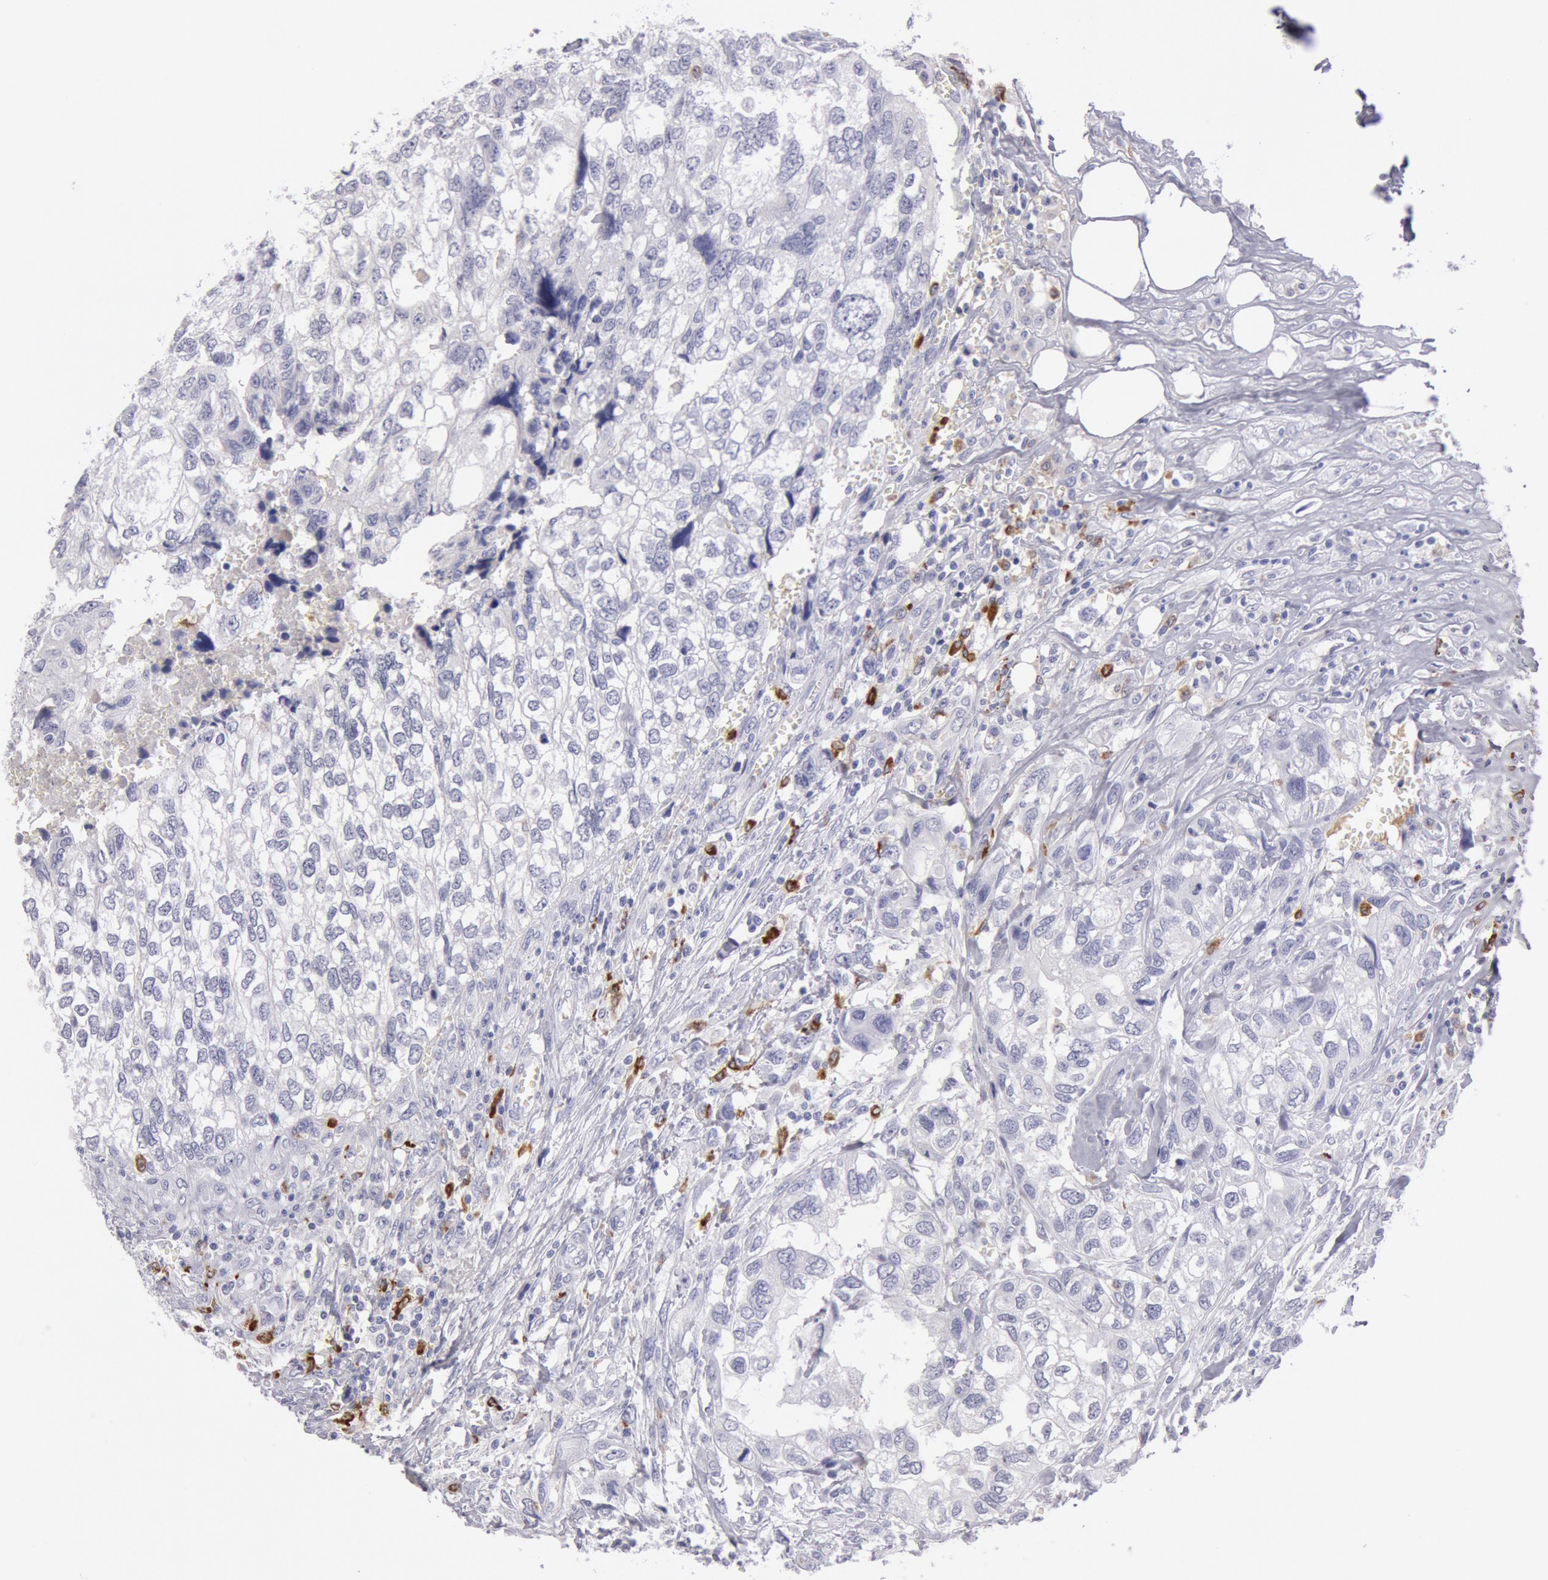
{"staining": {"intensity": "negative", "quantity": "none", "location": "none"}, "tissue": "breast cancer", "cell_type": "Tumor cells", "image_type": "cancer", "snomed": [{"axis": "morphology", "description": "Neoplasm, malignant, NOS"}, {"axis": "topography", "description": "Breast"}], "caption": "Tumor cells are negative for protein expression in human breast cancer (neoplasm (malignant)).", "gene": "FCN1", "patient": {"sex": "female", "age": 50}}